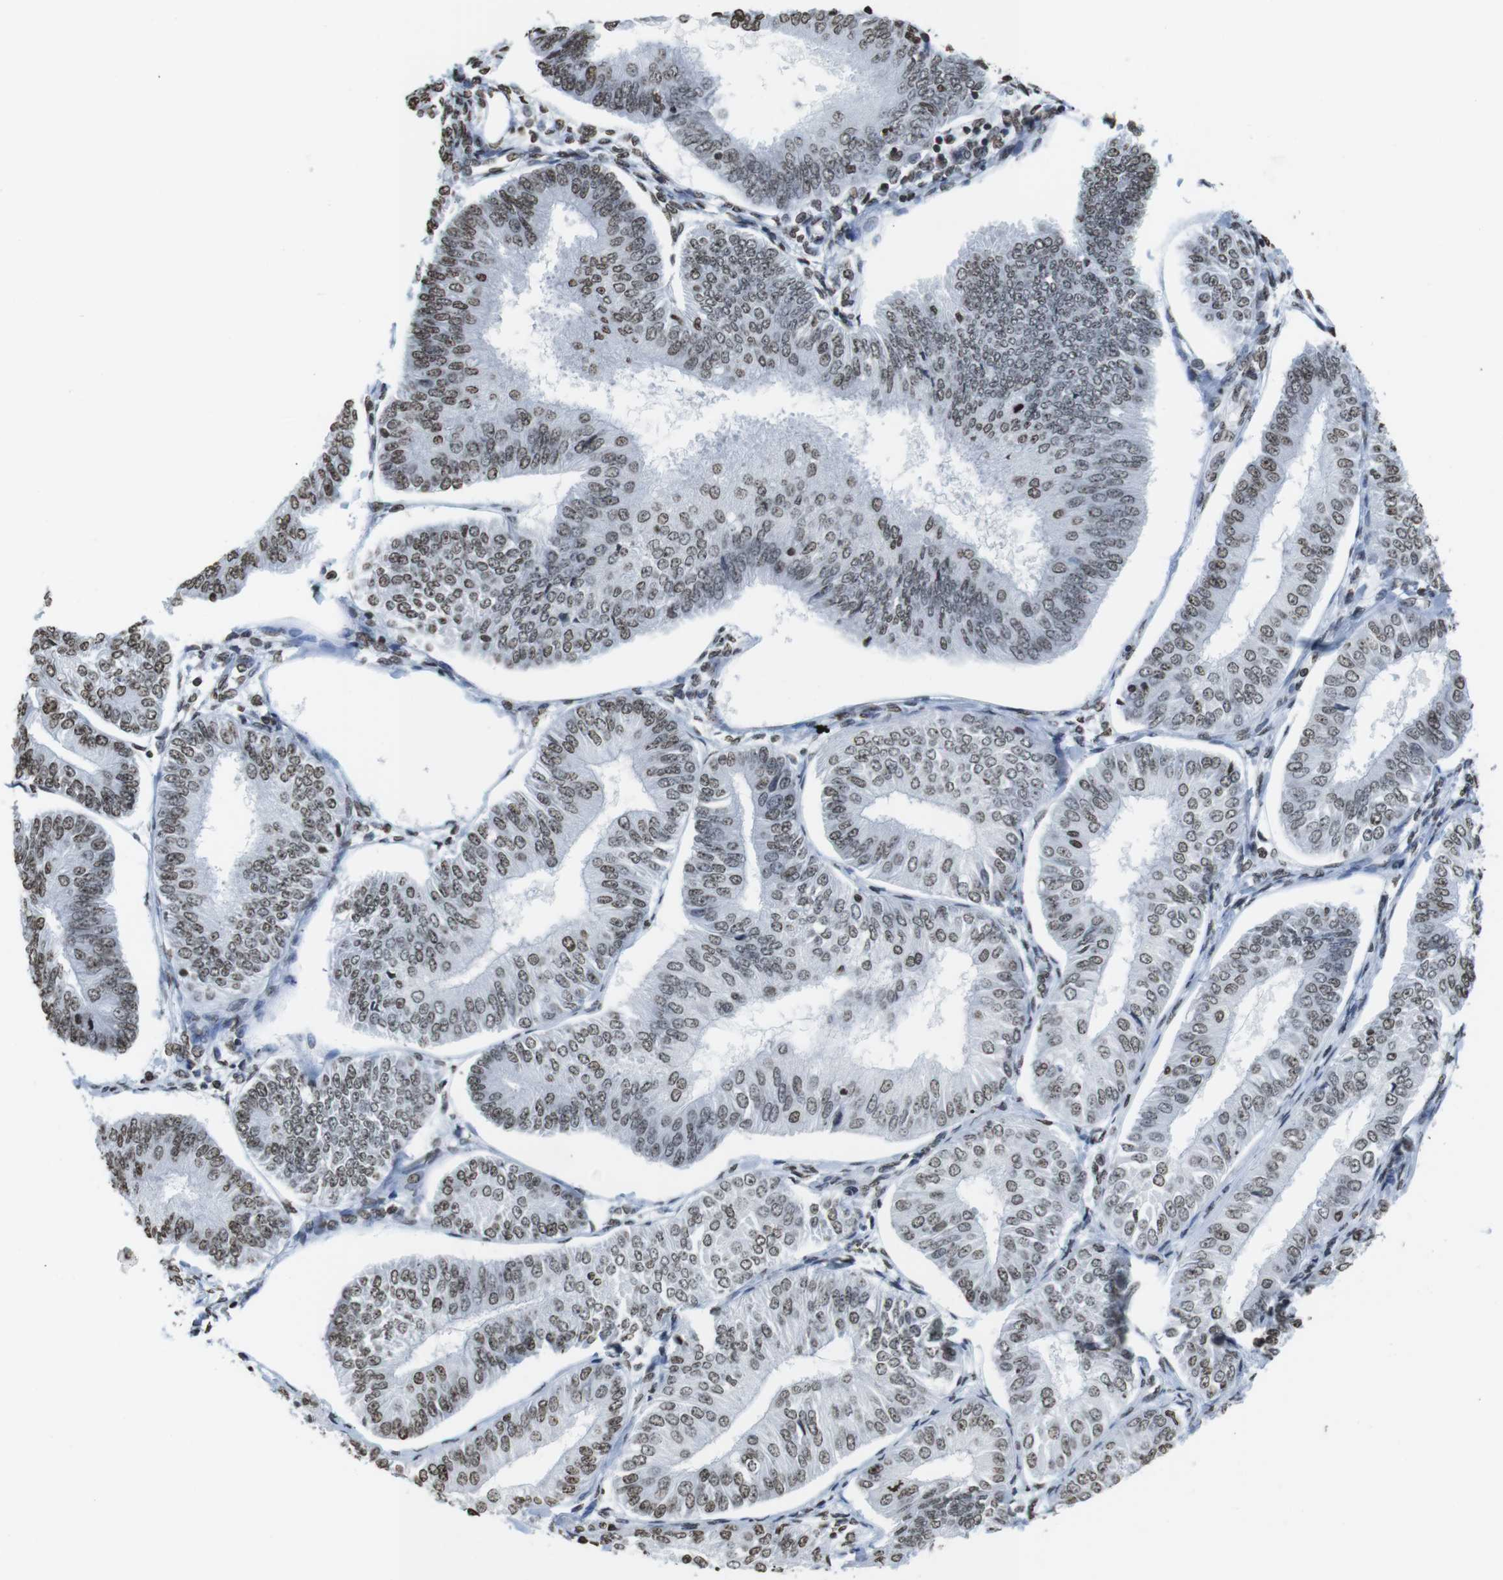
{"staining": {"intensity": "weak", "quantity": ">75%", "location": "nuclear"}, "tissue": "endometrial cancer", "cell_type": "Tumor cells", "image_type": "cancer", "snomed": [{"axis": "morphology", "description": "Adenocarcinoma, NOS"}, {"axis": "topography", "description": "Endometrium"}], "caption": "Weak nuclear positivity is identified in about >75% of tumor cells in endometrial adenocarcinoma.", "gene": "BSX", "patient": {"sex": "female", "age": 58}}